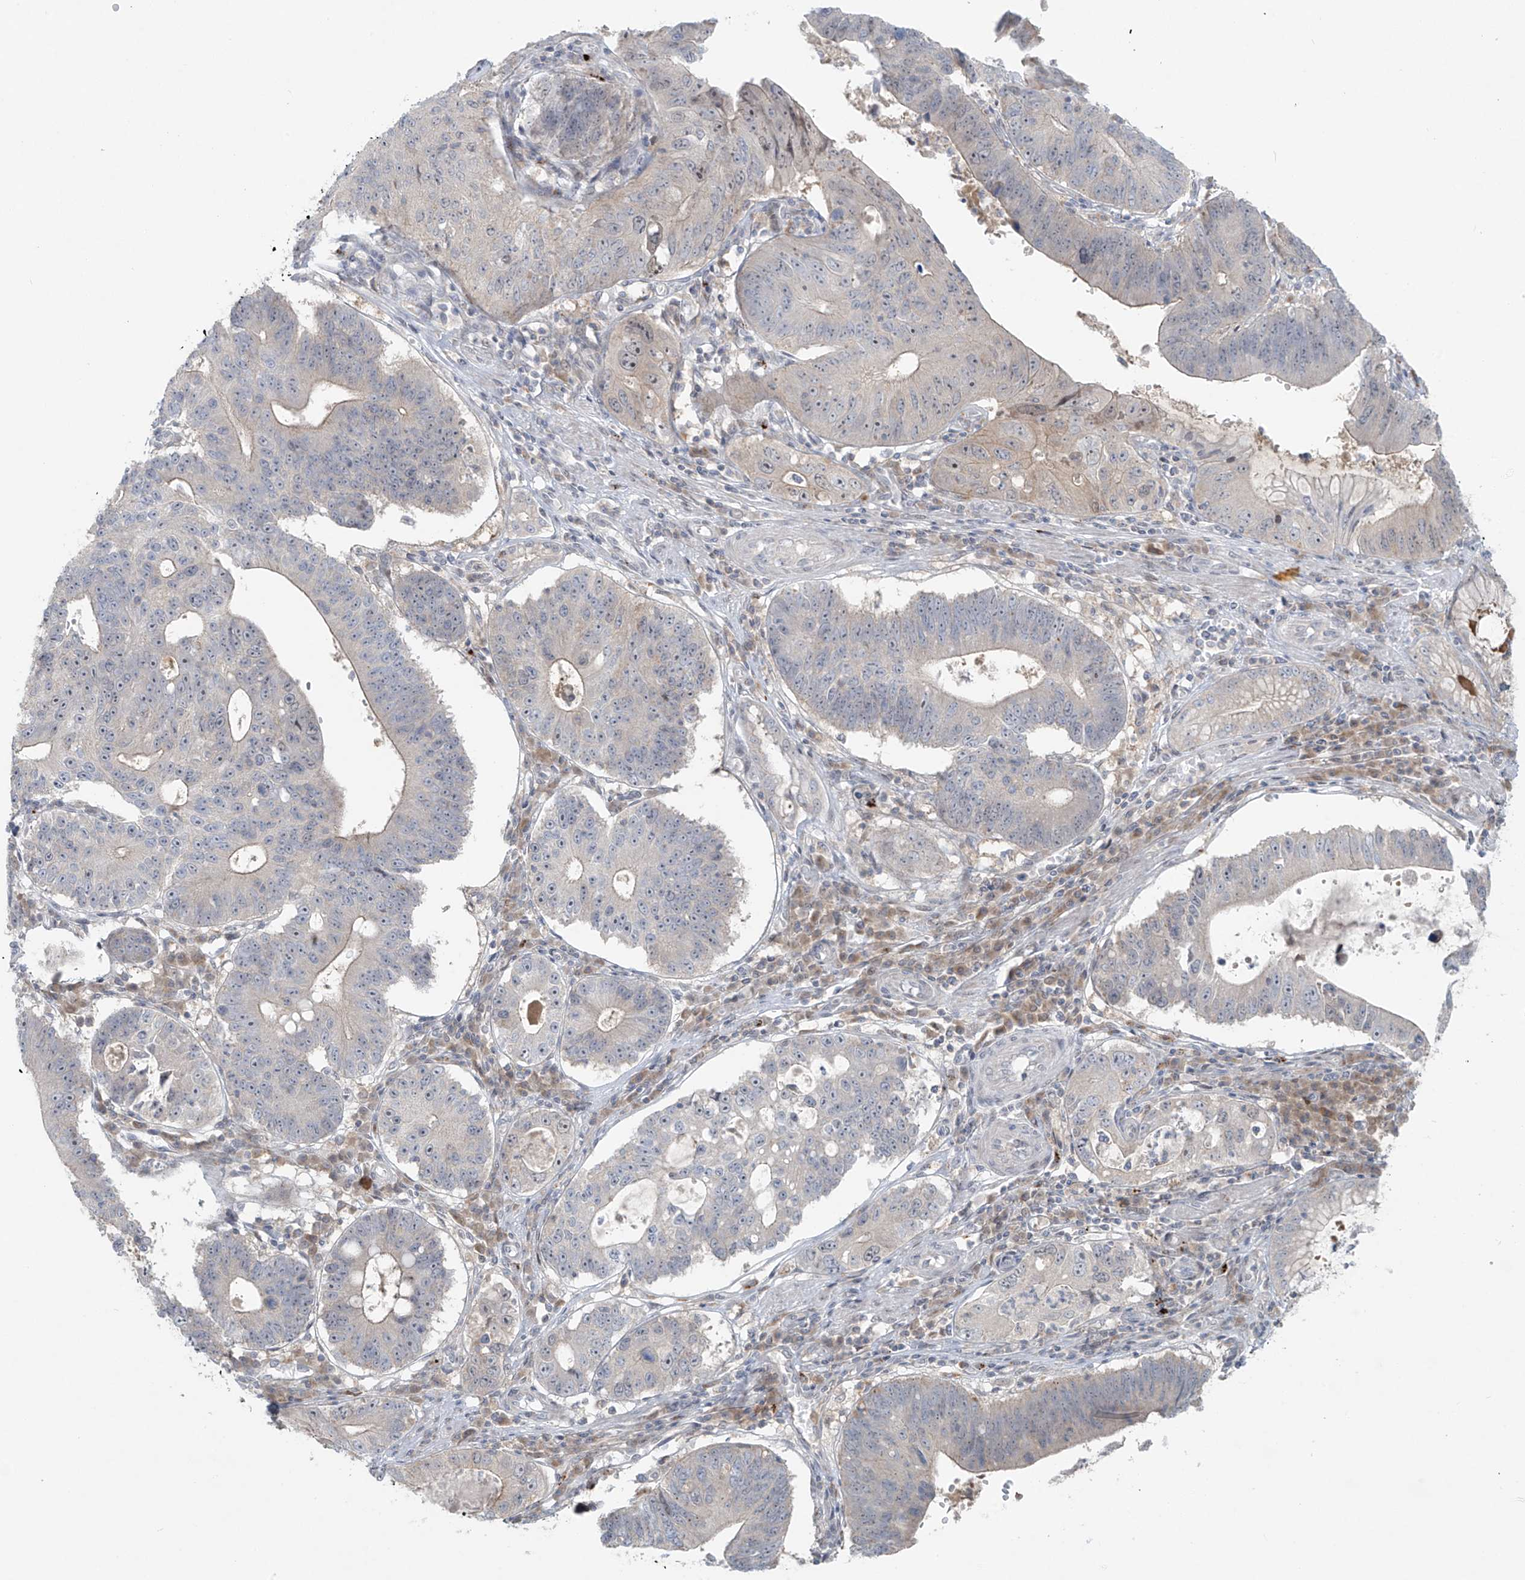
{"staining": {"intensity": "weak", "quantity": "<25%", "location": "cytoplasmic/membranous"}, "tissue": "stomach cancer", "cell_type": "Tumor cells", "image_type": "cancer", "snomed": [{"axis": "morphology", "description": "Adenocarcinoma, NOS"}, {"axis": "topography", "description": "Stomach"}], "caption": "IHC histopathology image of human stomach cancer stained for a protein (brown), which reveals no staining in tumor cells. Nuclei are stained in blue.", "gene": "PPAT", "patient": {"sex": "male", "age": 59}}